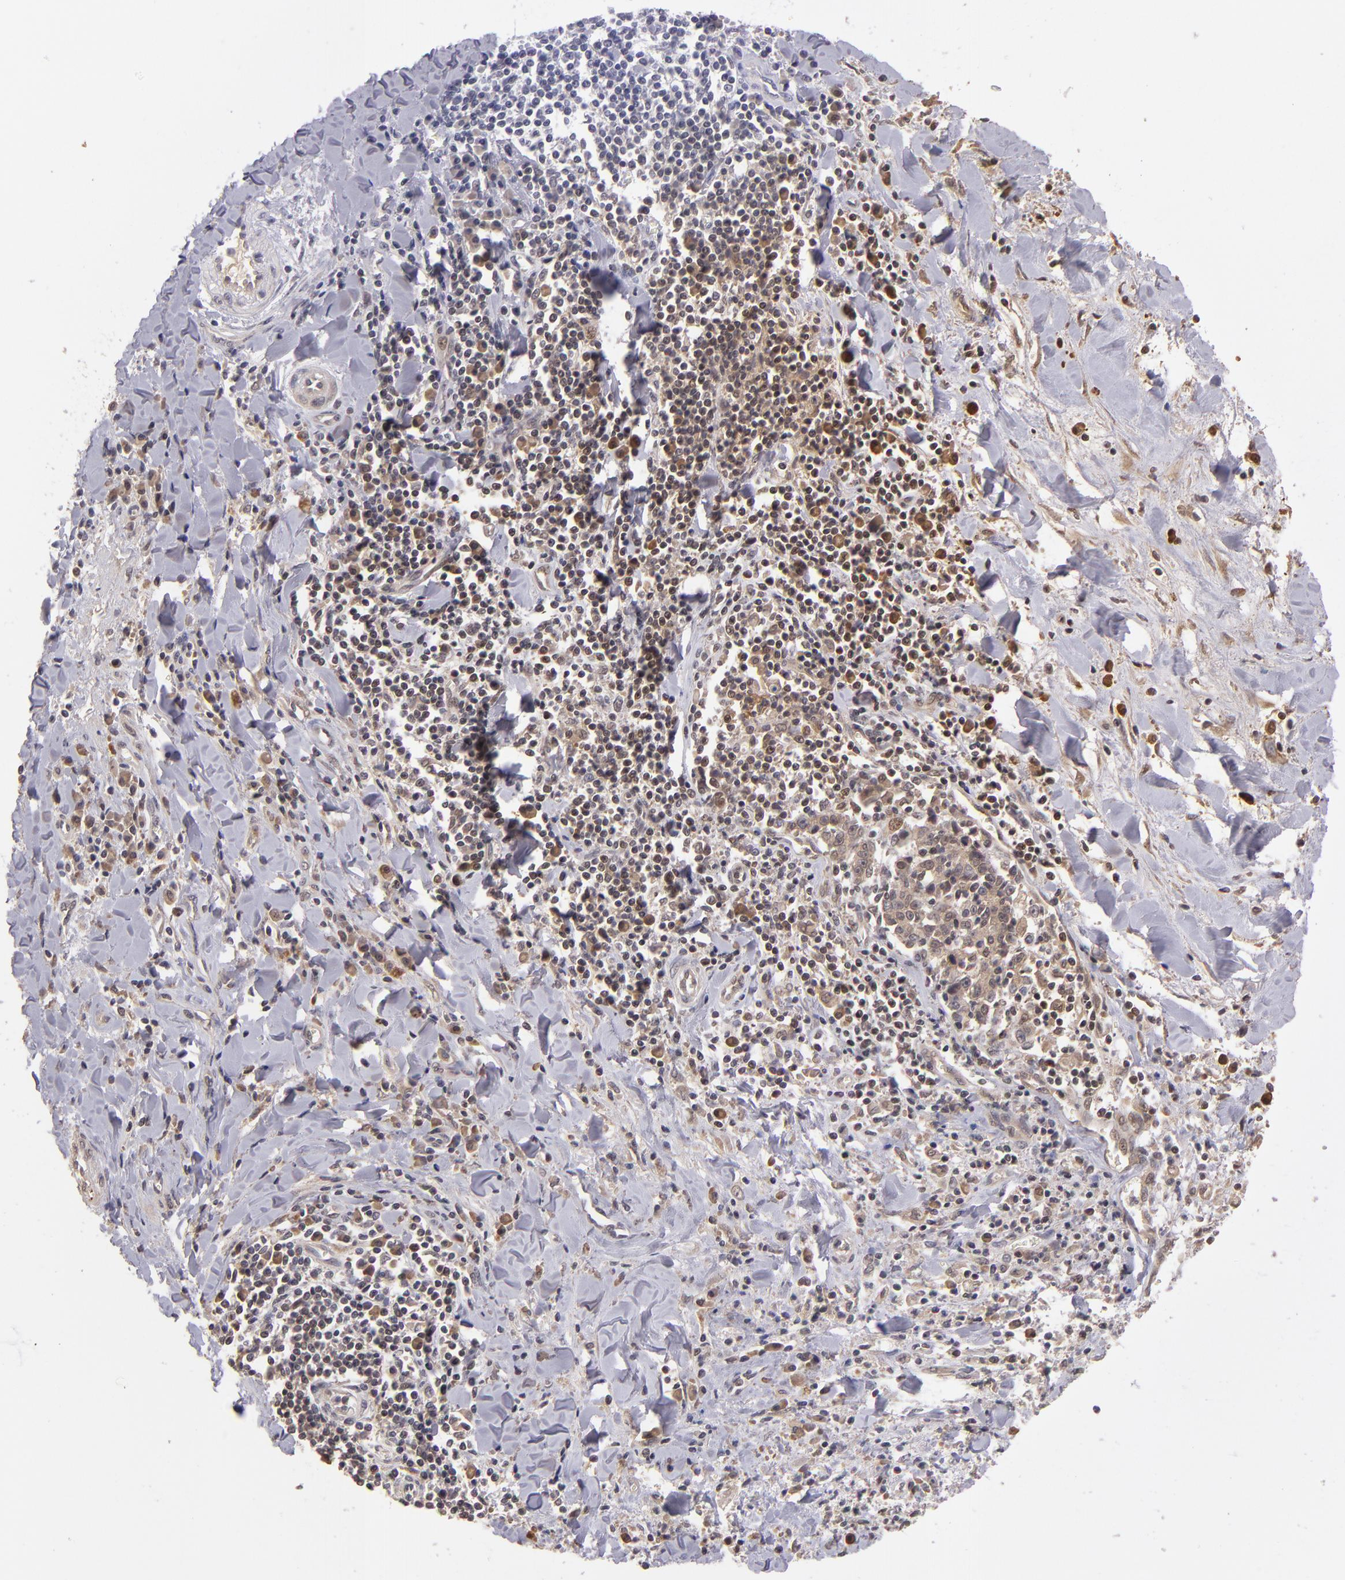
{"staining": {"intensity": "weak", "quantity": ">75%", "location": "cytoplasmic/membranous"}, "tissue": "liver cancer", "cell_type": "Tumor cells", "image_type": "cancer", "snomed": [{"axis": "morphology", "description": "Cholangiocarcinoma"}, {"axis": "topography", "description": "Liver"}], "caption": "About >75% of tumor cells in human liver cancer (cholangiocarcinoma) display weak cytoplasmic/membranous protein expression as visualized by brown immunohistochemical staining.", "gene": "ABHD12B", "patient": {"sex": "male", "age": 57}}